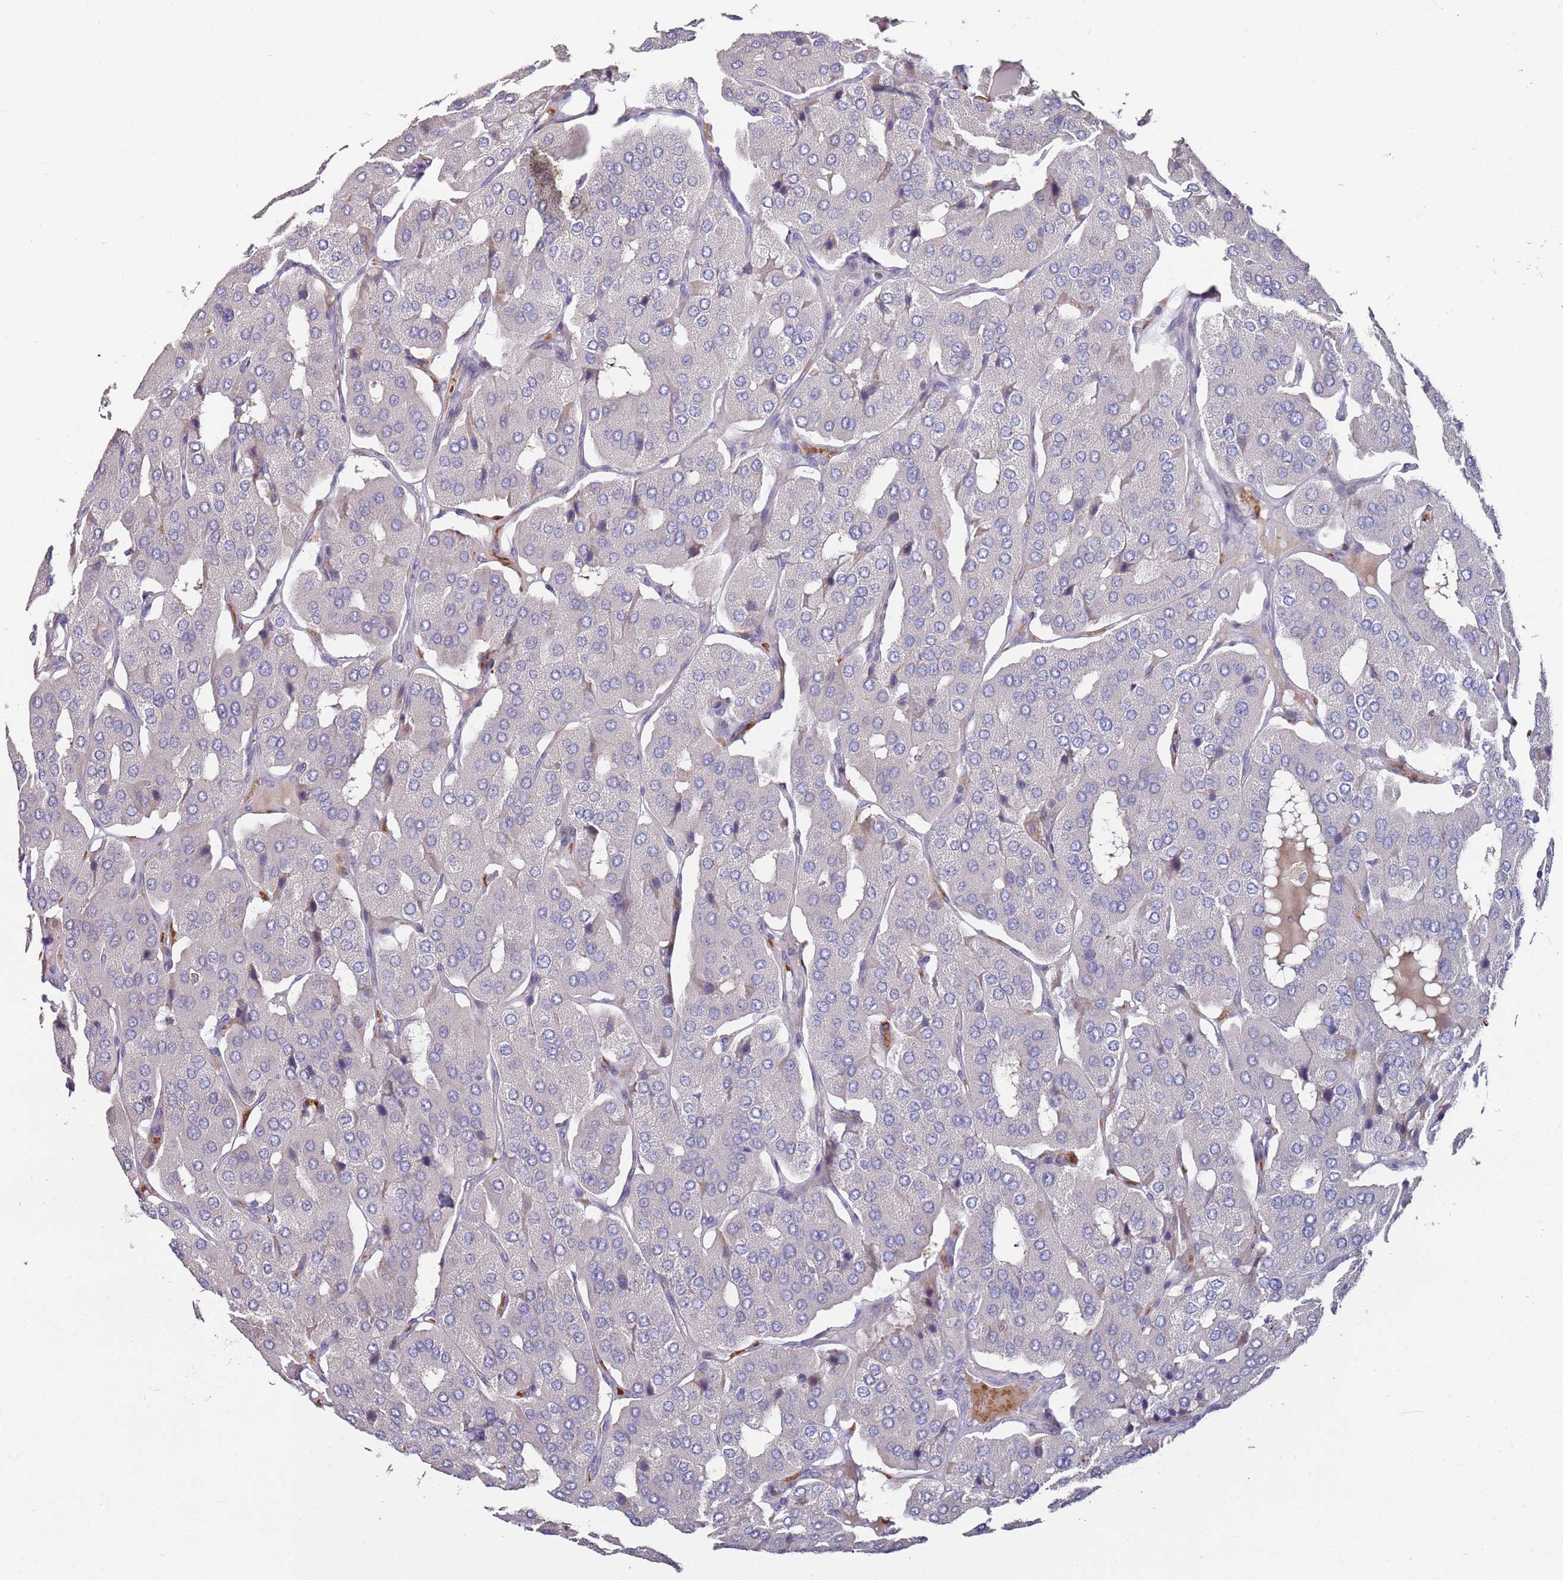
{"staining": {"intensity": "negative", "quantity": "none", "location": "none"}, "tissue": "parathyroid gland", "cell_type": "Glandular cells", "image_type": "normal", "snomed": [{"axis": "morphology", "description": "Normal tissue, NOS"}, {"axis": "morphology", "description": "Adenoma, NOS"}, {"axis": "topography", "description": "Parathyroid gland"}], "caption": "Normal parathyroid gland was stained to show a protein in brown. There is no significant expression in glandular cells. Brightfield microscopy of immunohistochemistry stained with DAB (brown) and hematoxylin (blue), captured at high magnification.", "gene": "LACC1", "patient": {"sex": "female", "age": 86}}